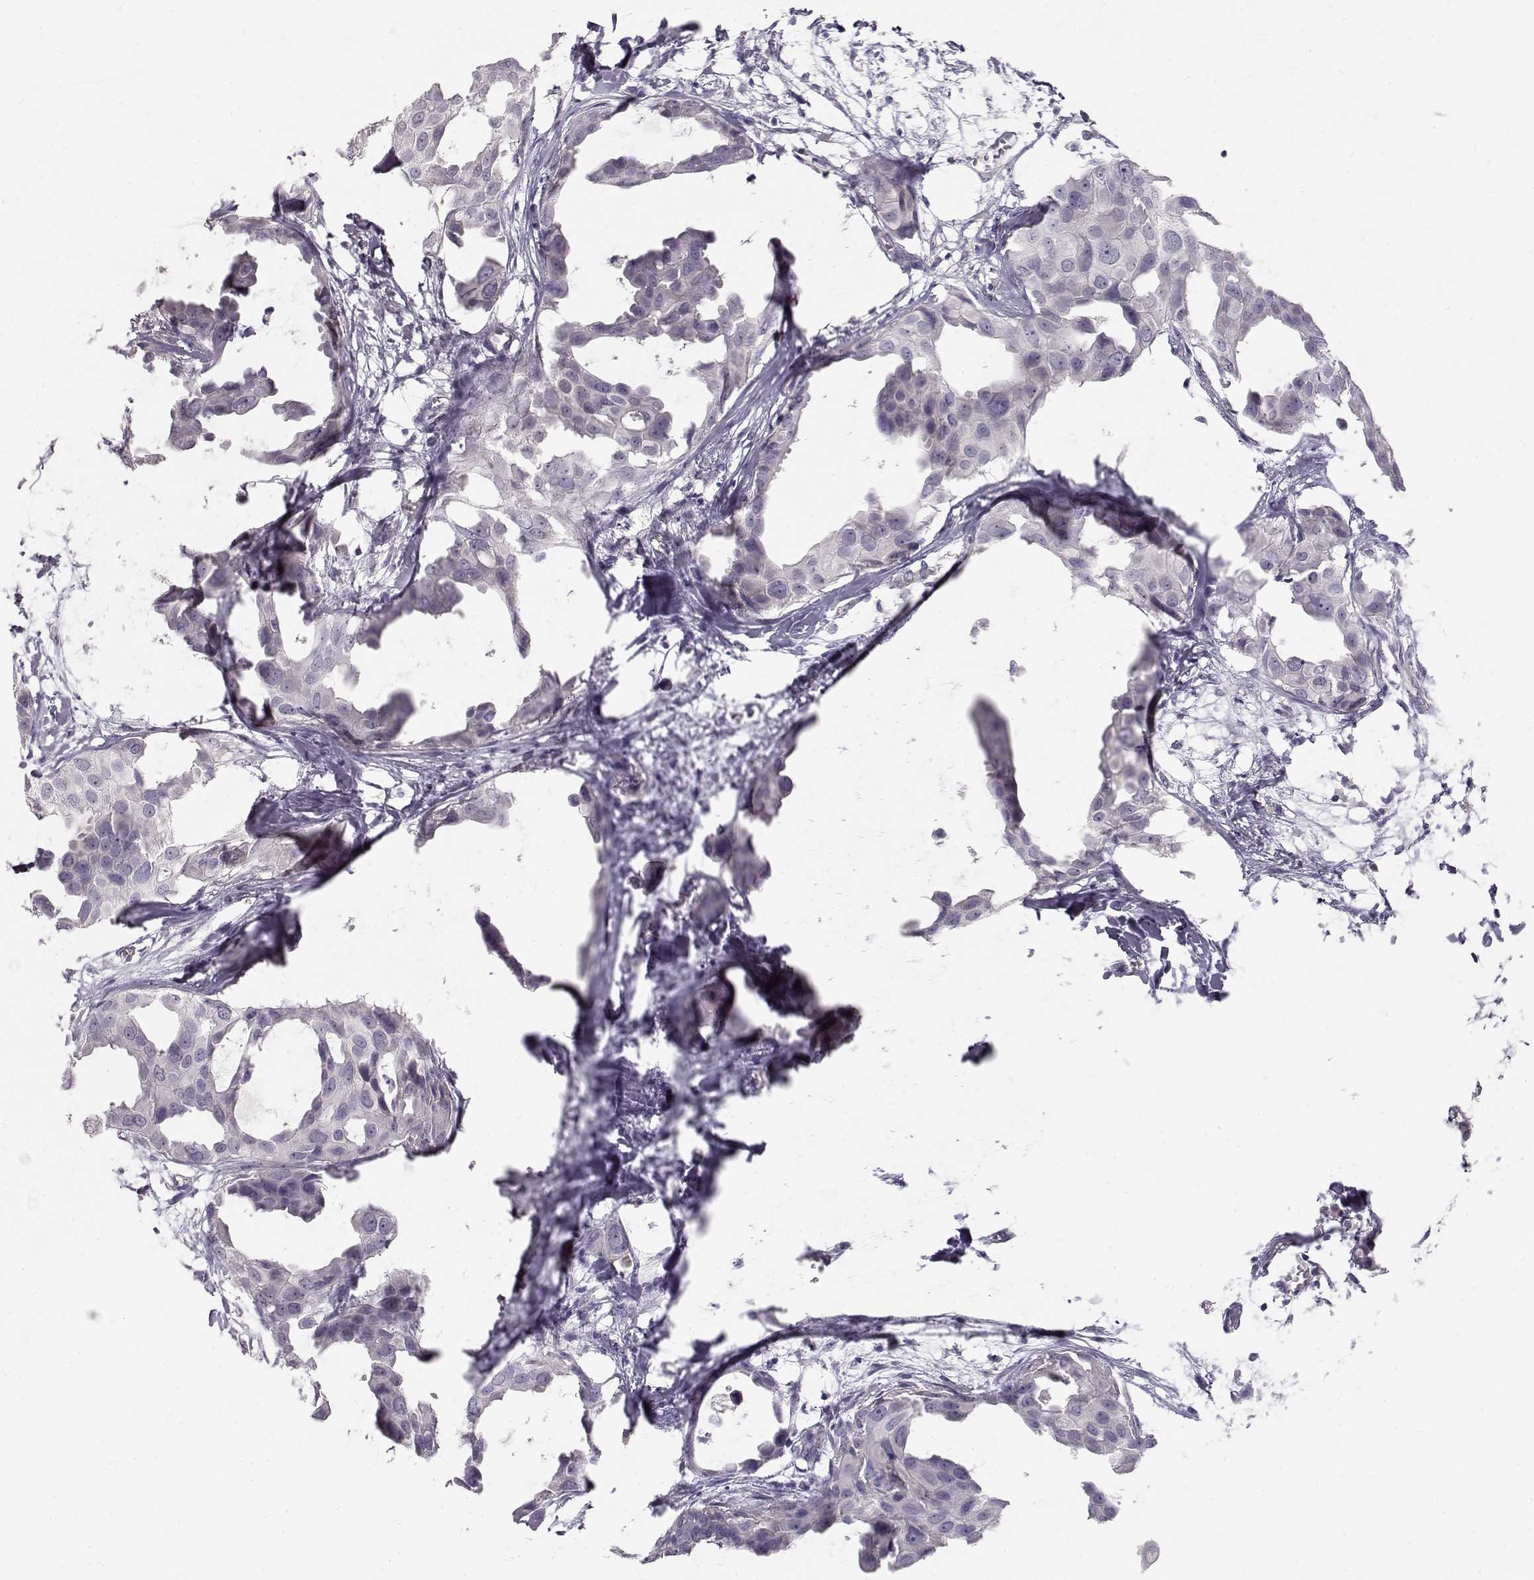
{"staining": {"intensity": "negative", "quantity": "none", "location": "none"}, "tissue": "breast cancer", "cell_type": "Tumor cells", "image_type": "cancer", "snomed": [{"axis": "morphology", "description": "Duct carcinoma"}, {"axis": "topography", "description": "Breast"}], "caption": "High power microscopy photomicrograph of an IHC histopathology image of breast invasive ductal carcinoma, revealing no significant expression in tumor cells.", "gene": "TTC26", "patient": {"sex": "female", "age": 38}}